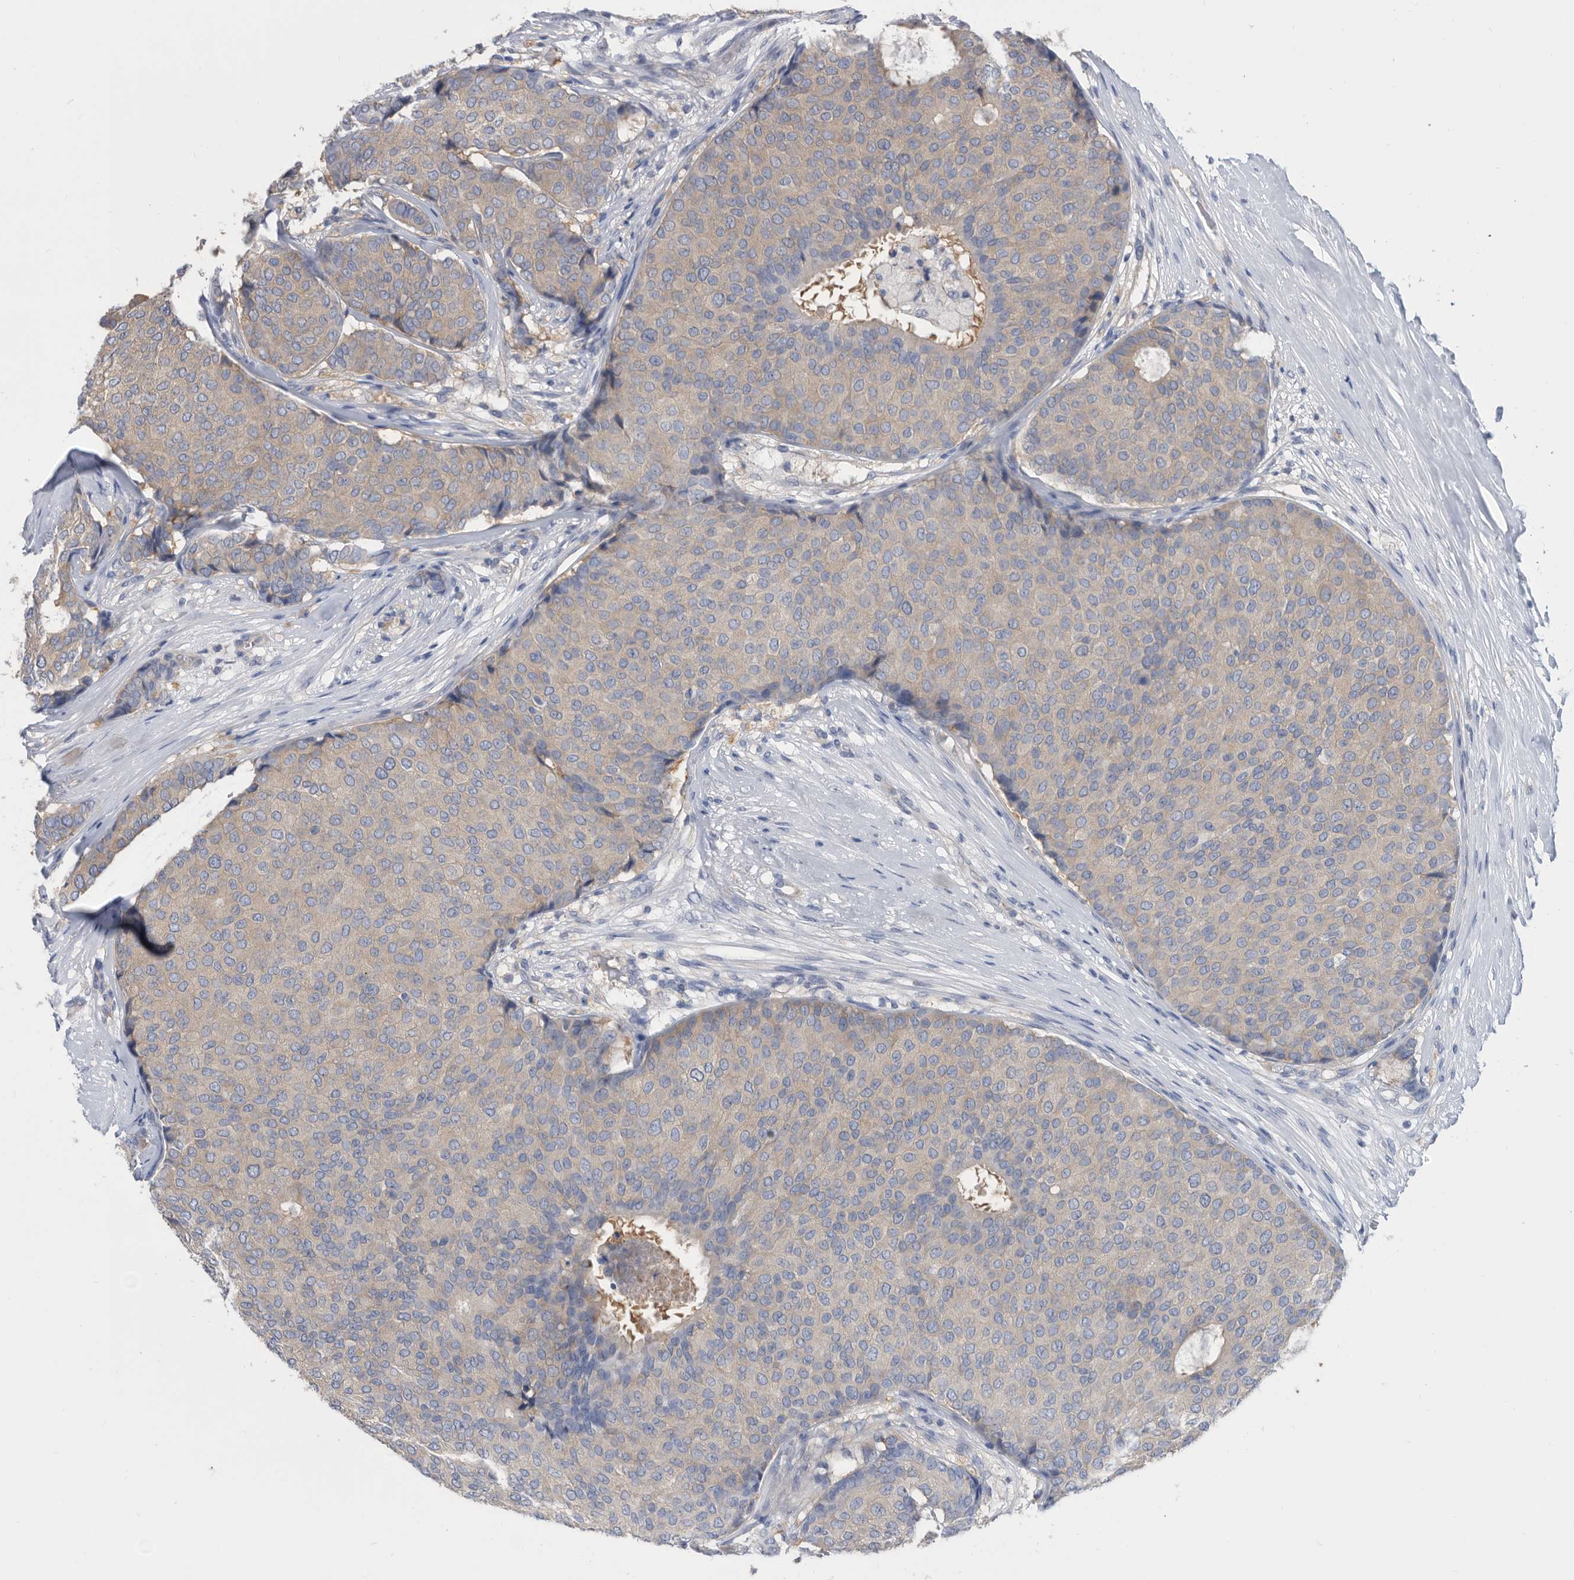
{"staining": {"intensity": "weak", "quantity": "25%-75%", "location": "cytoplasmic/membranous"}, "tissue": "breast cancer", "cell_type": "Tumor cells", "image_type": "cancer", "snomed": [{"axis": "morphology", "description": "Duct carcinoma"}, {"axis": "topography", "description": "Breast"}], "caption": "This is a histology image of immunohistochemistry staining of breast cancer, which shows weak expression in the cytoplasmic/membranous of tumor cells.", "gene": "CCT4", "patient": {"sex": "female", "age": 75}}